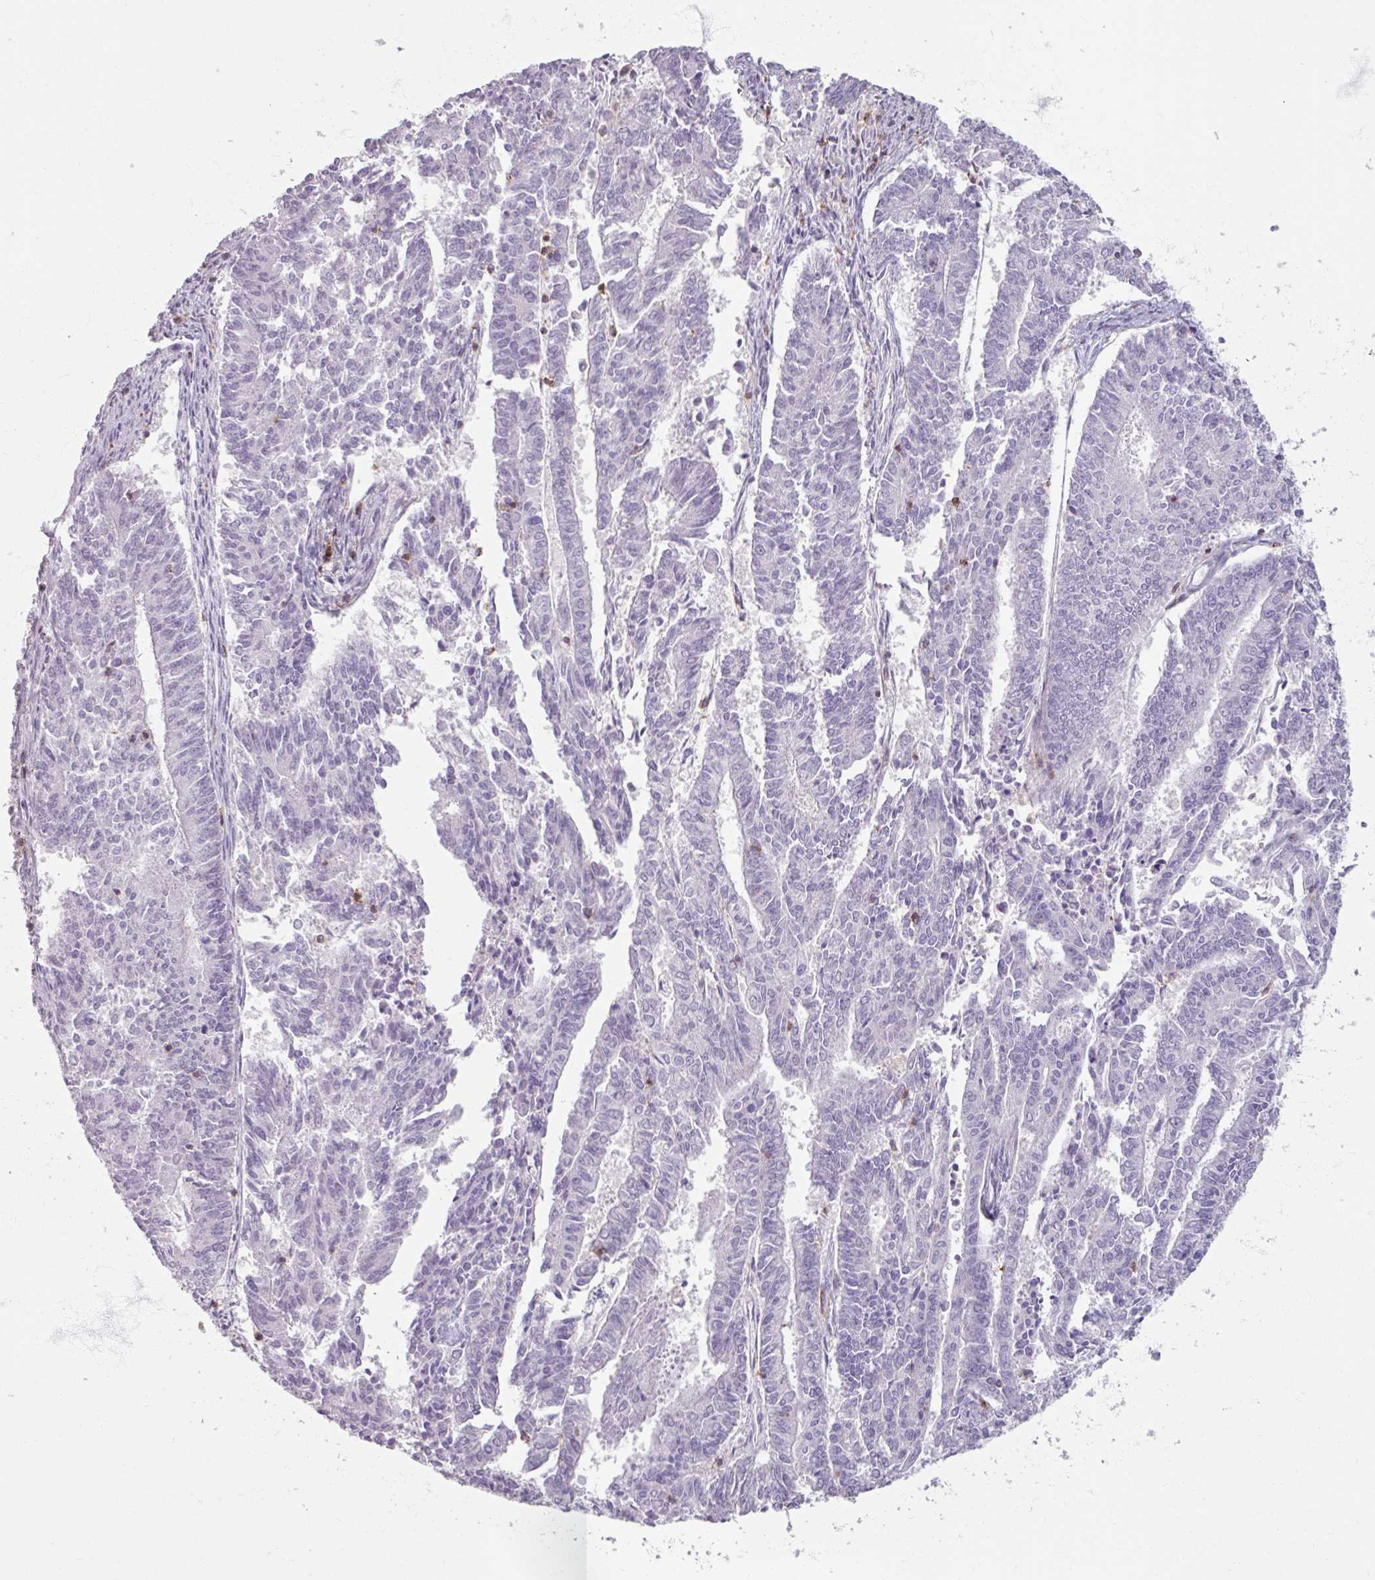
{"staining": {"intensity": "negative", "quantity": "none", "location": "none"}, "tissue": "endometrial cancer", "cell_type": "Tumor cells", "image_type": "cancer", "snomed": [{"axis": "morphology", "description": "Adenocarcinoma, NOS"}, {"axis": "topography", "description": "Endometrium"}], "caption": "Protein analysis of endometrial cancer (adenocarcinoma) reveals no significant expression in tumor cells.", "gene": "PTPRC", "patient": {"sex": "female", "age": 59}}